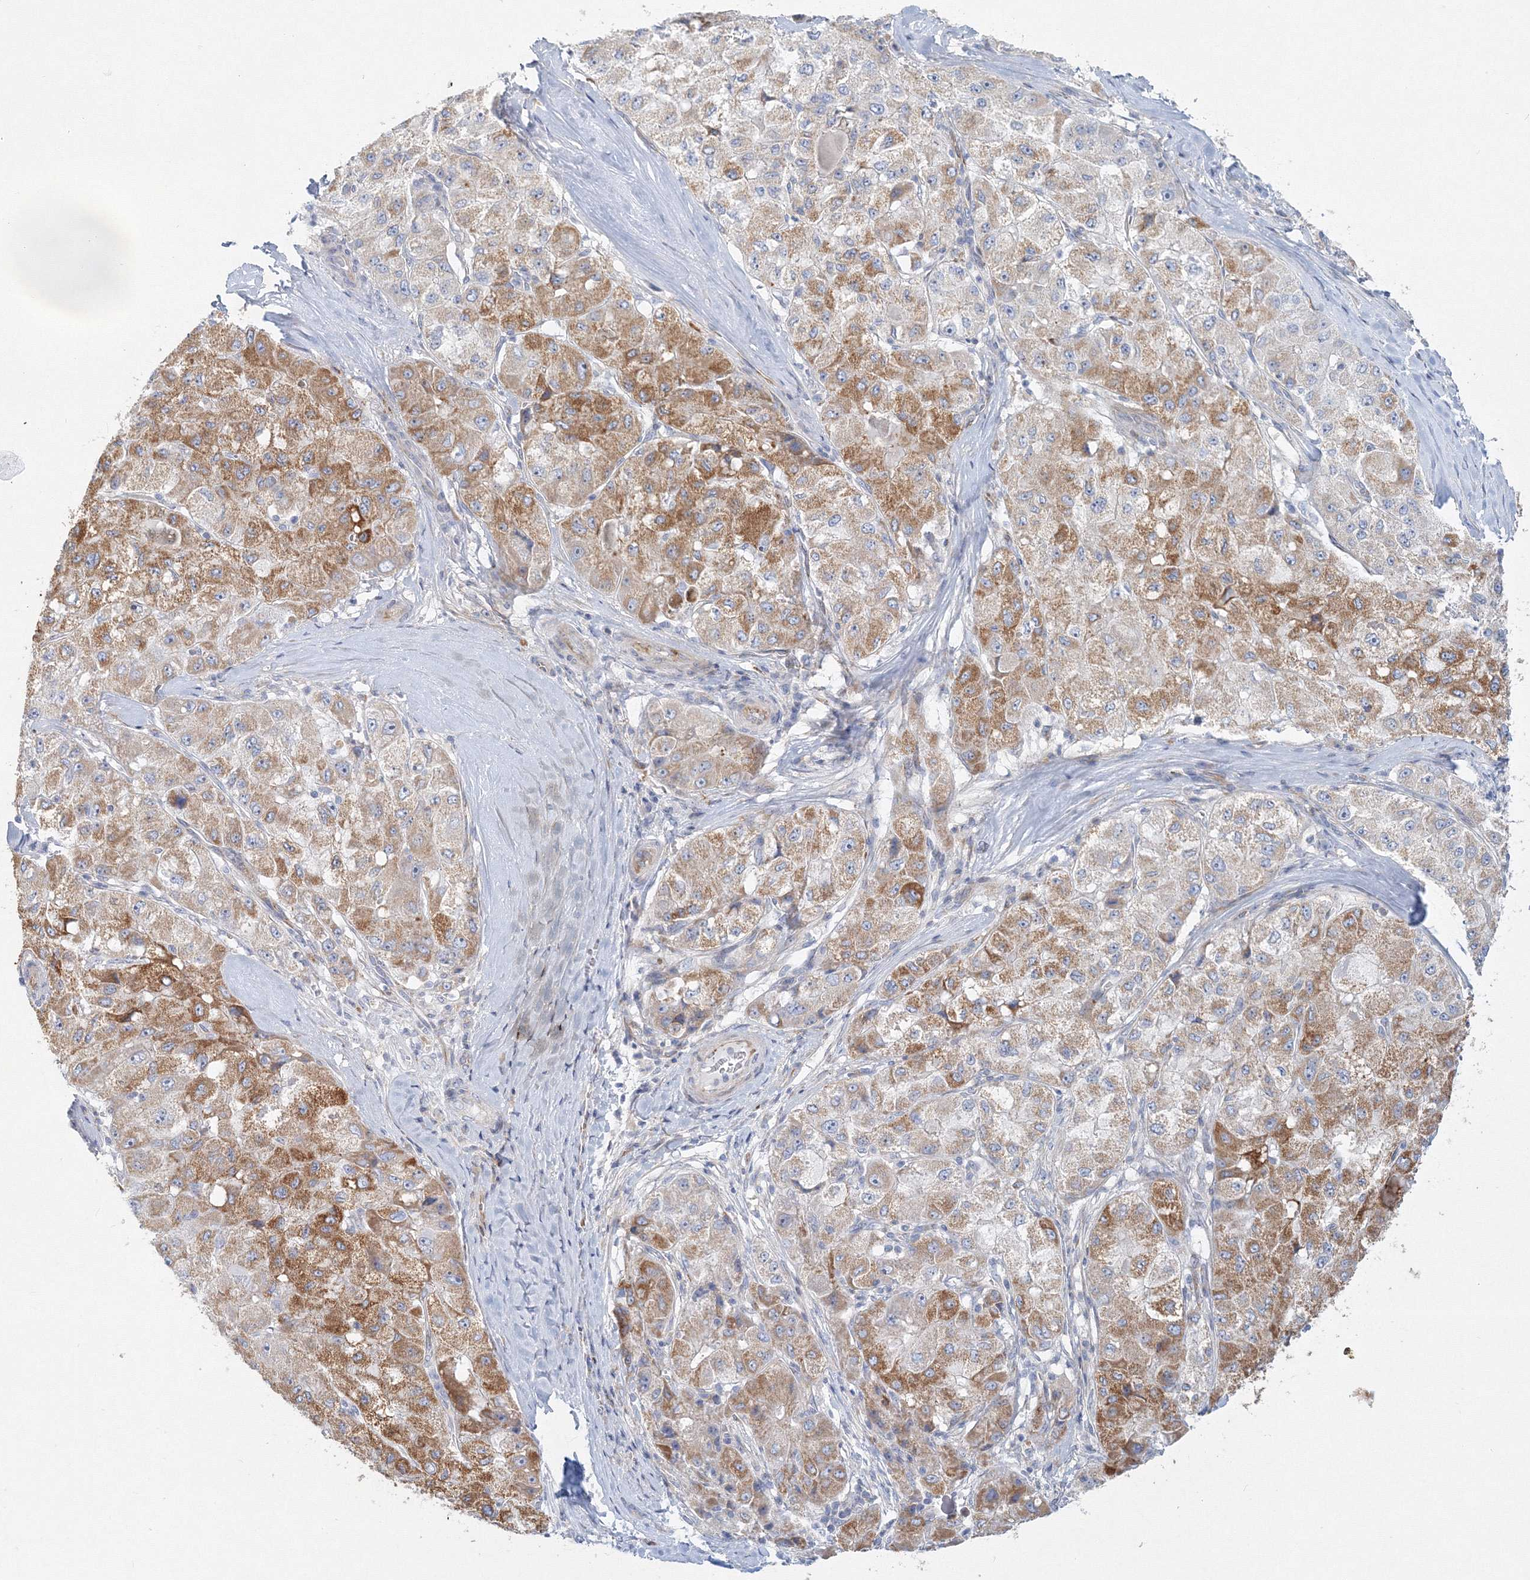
{"staining": {"intensity": "moderate", "quantity": ">75%", "location": "cytoplasmic/membranous"}, "tissue": "liver cancer", "cell_type": "Tumor cells", "image_type": "cancer", "snomed": [{"axis": "morphology", "description": "Carcinoma, Hepatocellular, NOS"}, {"axis": "topography", "description": "Liver"}], "caption": "Hepatocellular carcinoma (liver) stained for a protein exhibits moderate cytoplasmic/membranous positivity in tumor cells.", "gene": "DNAH1", "patient": {"sex": "male", "age": 80}}